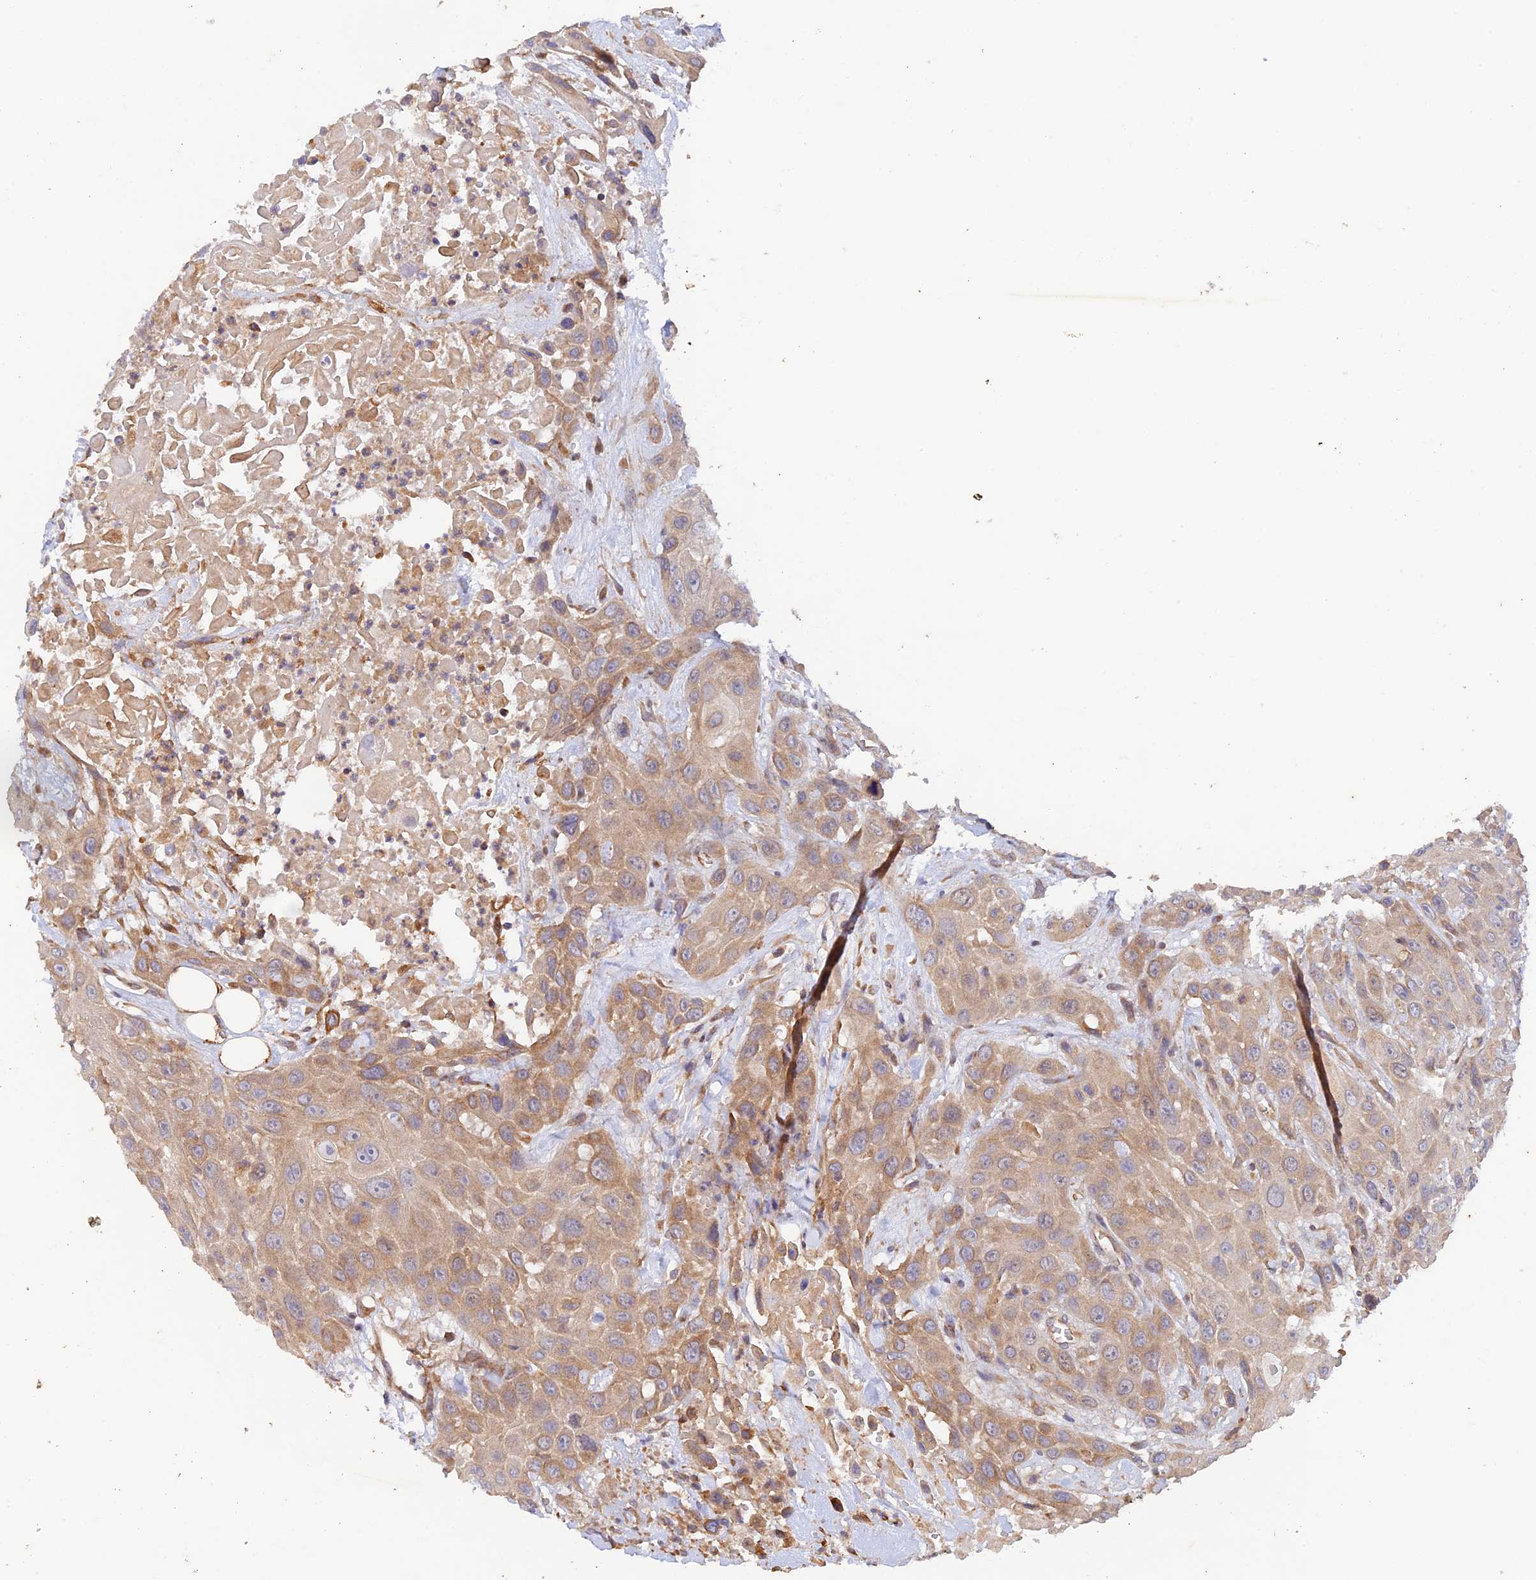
{"staining": {"intensity": "moderate", "quantity": ">75%", "location": "cytoplasmic/membranous"}, "tissue": "head and neck cancer", "cell_type": "Tumor cells", "image_type": "cancer", "snomed": [{"axis": "morphology", "description": "Squamous cell carcinoma, NOS"}, {"axis": "topography", "description": "Head-Neck"}], "caption": "This is an image of IHC staining of head and neck squamous cell carcinoma, which shows moderate staining in the cytoplasmic/membranous of tumor cells.", "gene": "MYO9A", "patient": {"sex": "male", "age": 81}}